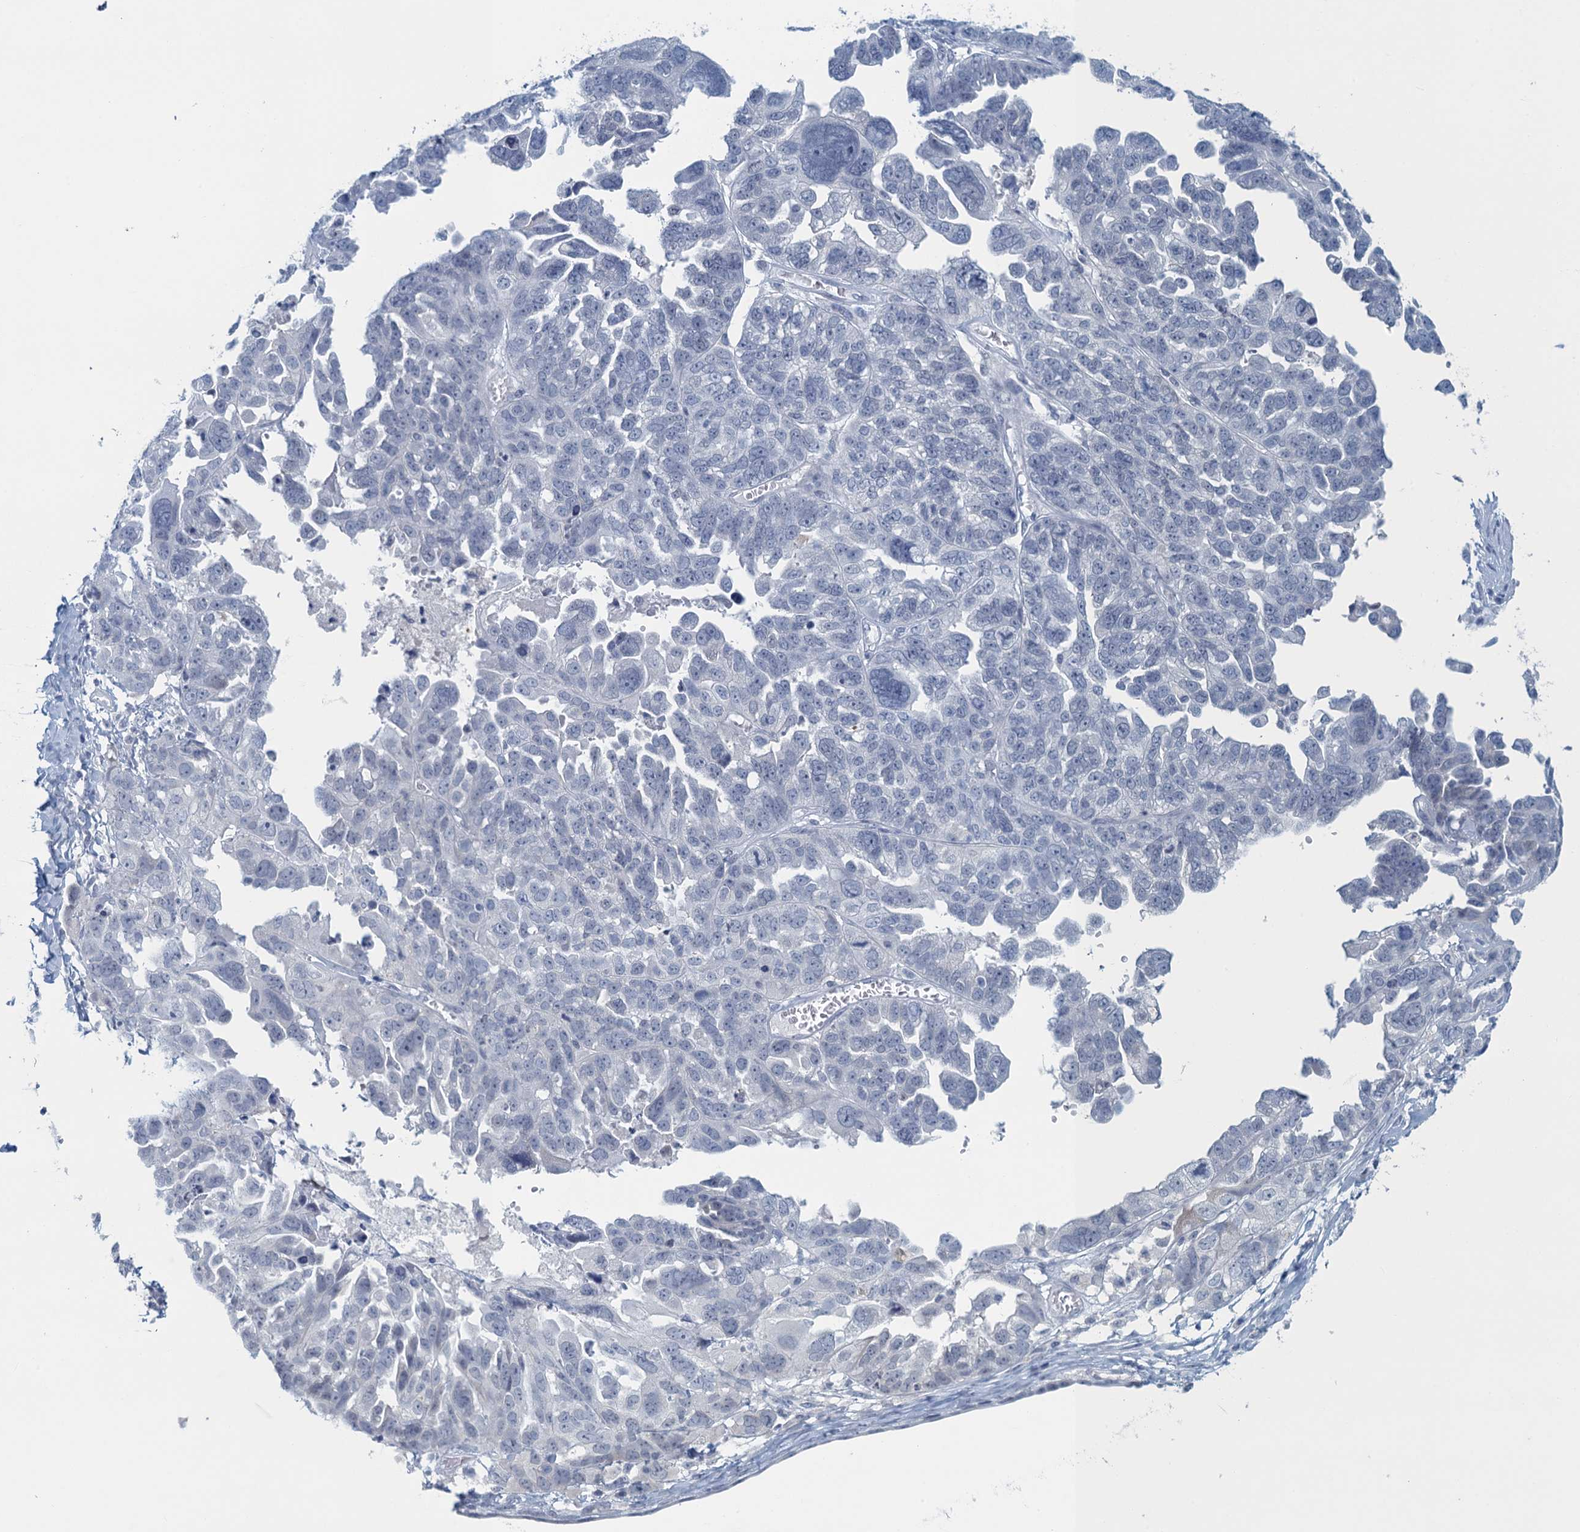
{"staining": {"intensity": "negative", "quantity": "none", "location": "none"}, "tissue": "ovarian cancer", "cell_type": "Tumor cells", "image_type": "cancer", "snomed": [{"axis": "morphology", "description": "Cystadenocarcinoma, serous, NOS"}, {"axis": "topography", "description": "Ovary"}], "caption": "The IHC image has no significant positivity in tumor cells of ovarian serous cystadenocarcinoma tissue.", "gene": "ENSG00000131152", "patient": {"sex": "female", "age": 79}}